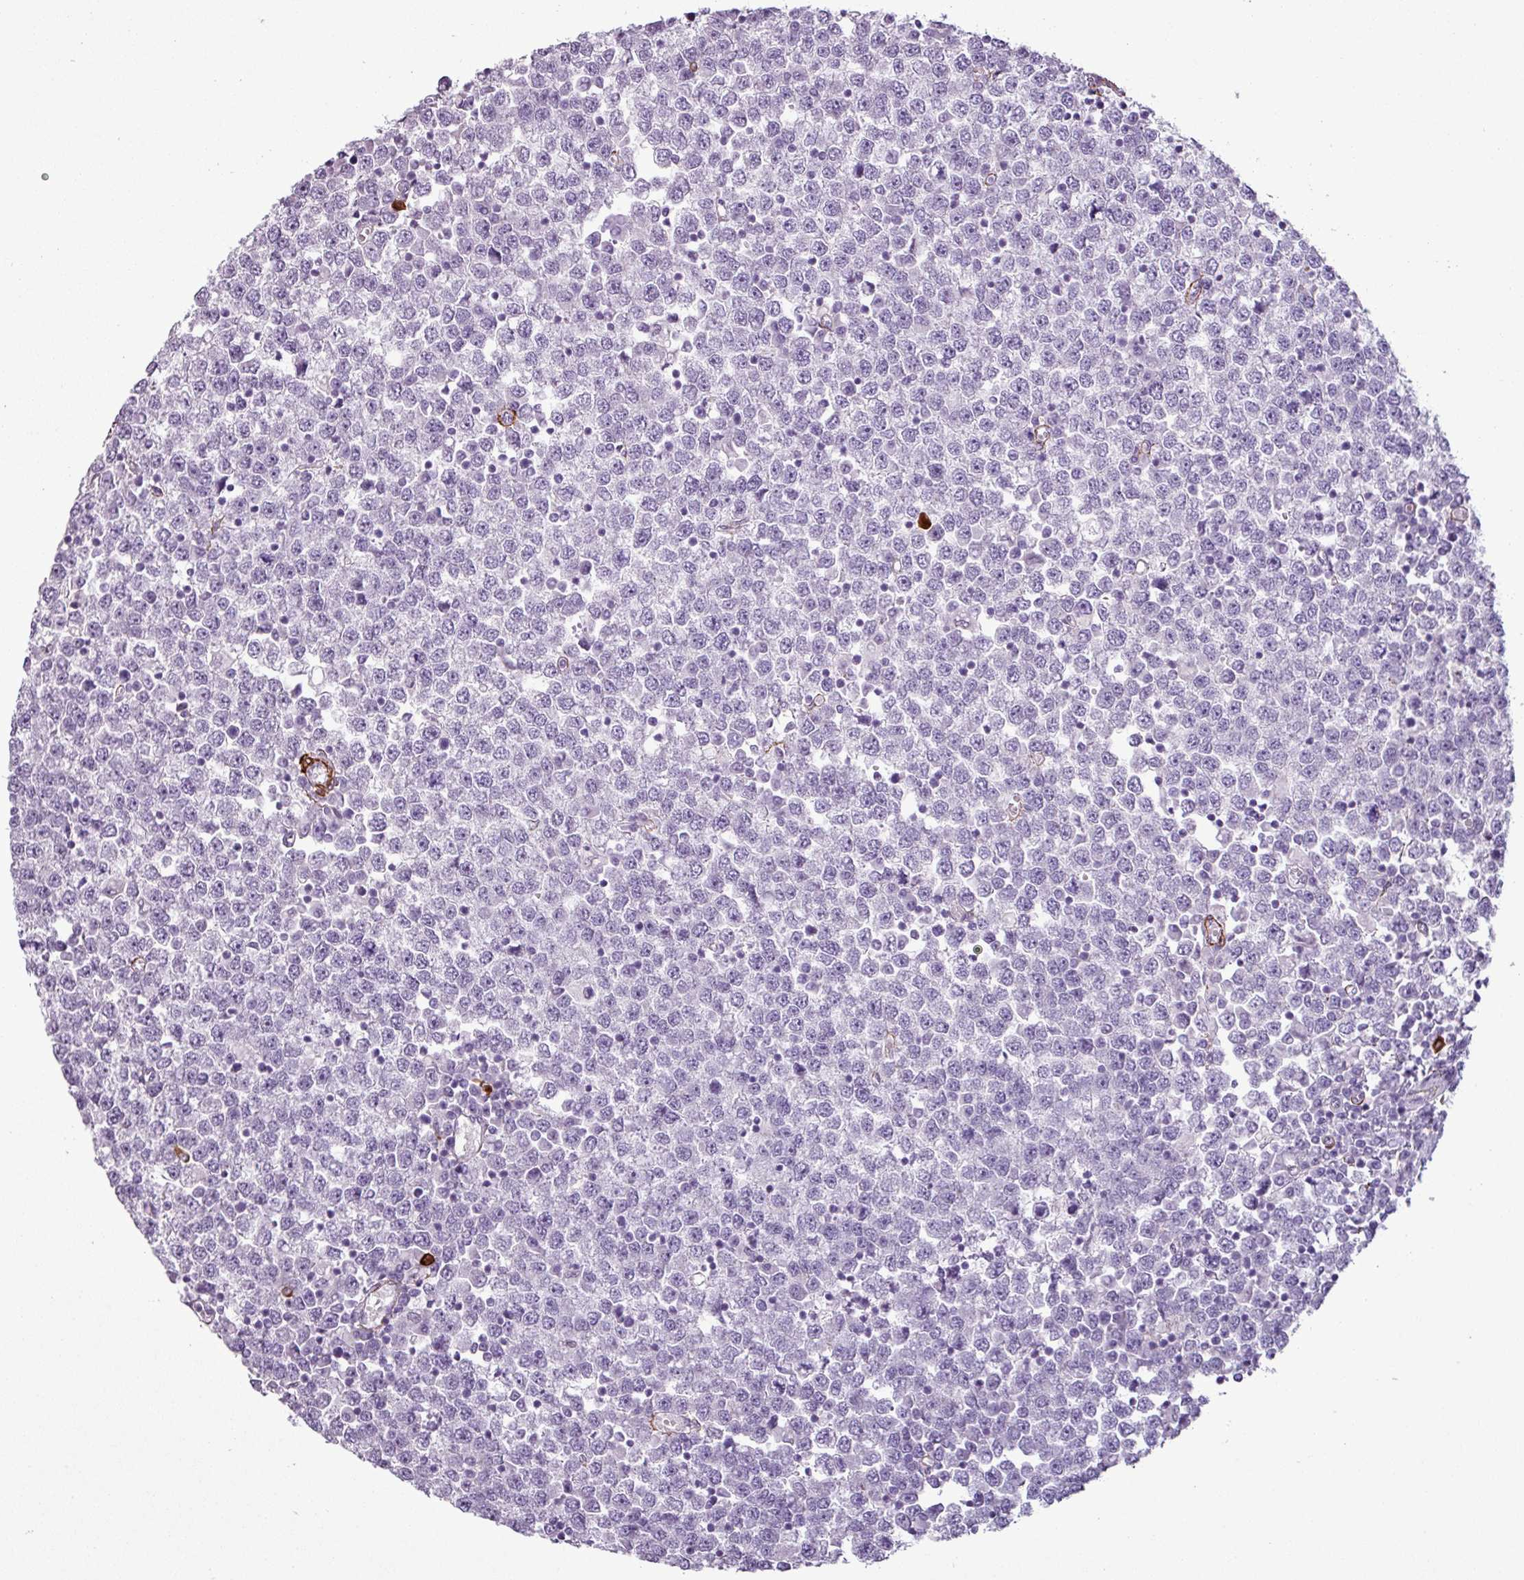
{"staining": {"intensity": "negative", "quantity": "none", "location": "none"}, "tissue": "testis cancer", "cell_type": "Tumor cells", "image_type": "cancer", "snomed": [{"axis": "morphology", "description": "Seminoma, NOS"}, {"axis": "topography", "description": "Testis"}], "caption": "Tumor cells show no significant protein expression in testis seminoma.", "gene": "ATP10A", "patient": {"sex": "male", "age": 65}}